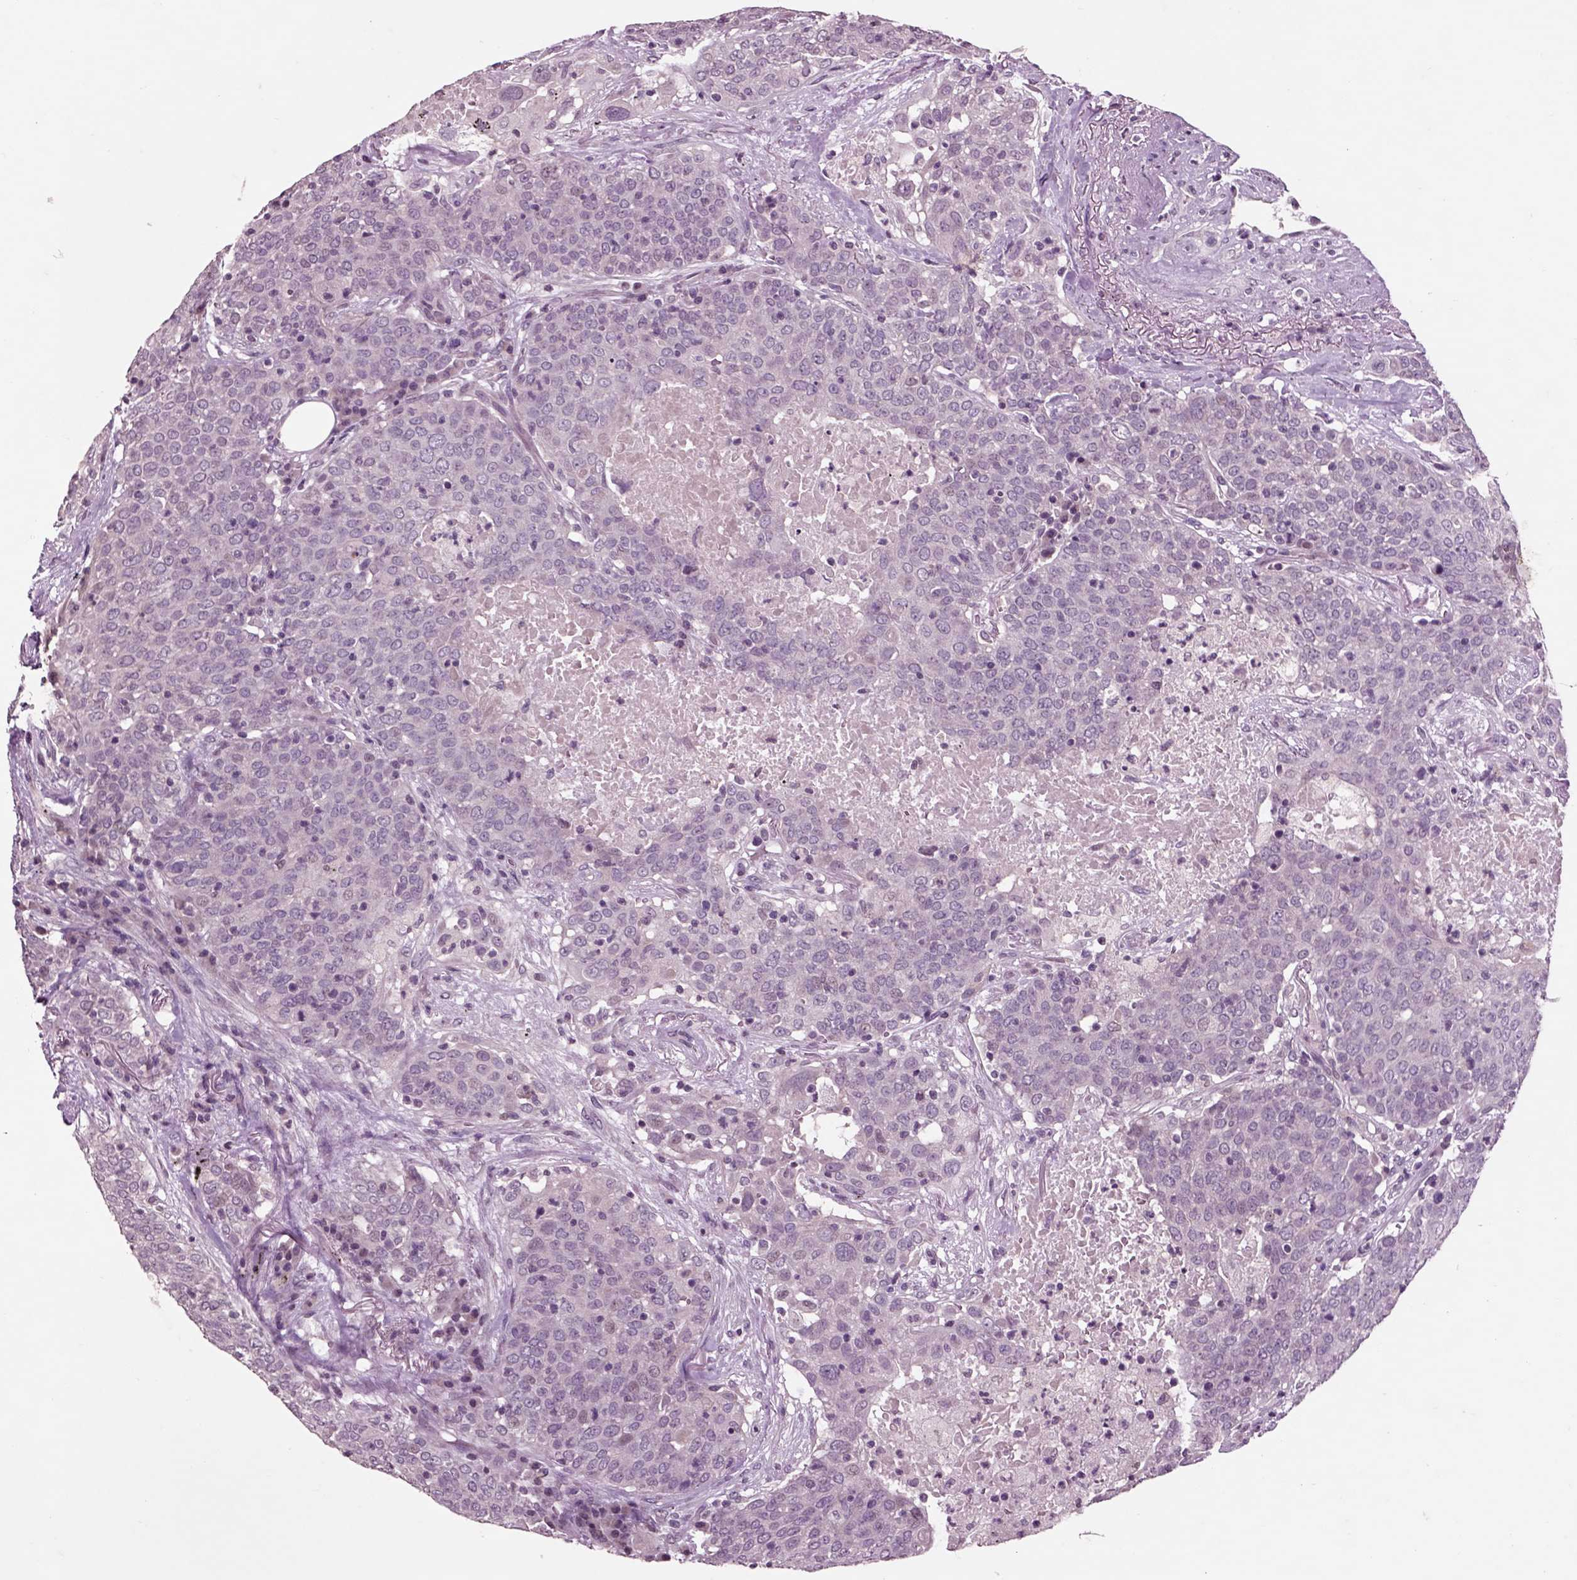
{"staining": {"intensity": "negative", "quantity": "none", "location": "none"}, "tissue": "lung cancer", "cell_type": "Tumor cells", "image_type": "cancer", "snomed": [{"axis": "morphology", "description": "Squamous cell carcinoma, NOS"}, {"axis": "topography", "description": "Lung"}], "caption": "Immunohistochemical staining of human squamous cell carcinoma (lung) shows no significant expression in tumor cells.", "gene": "CHGB", "patient": {"sex": "male", "age": 82}}